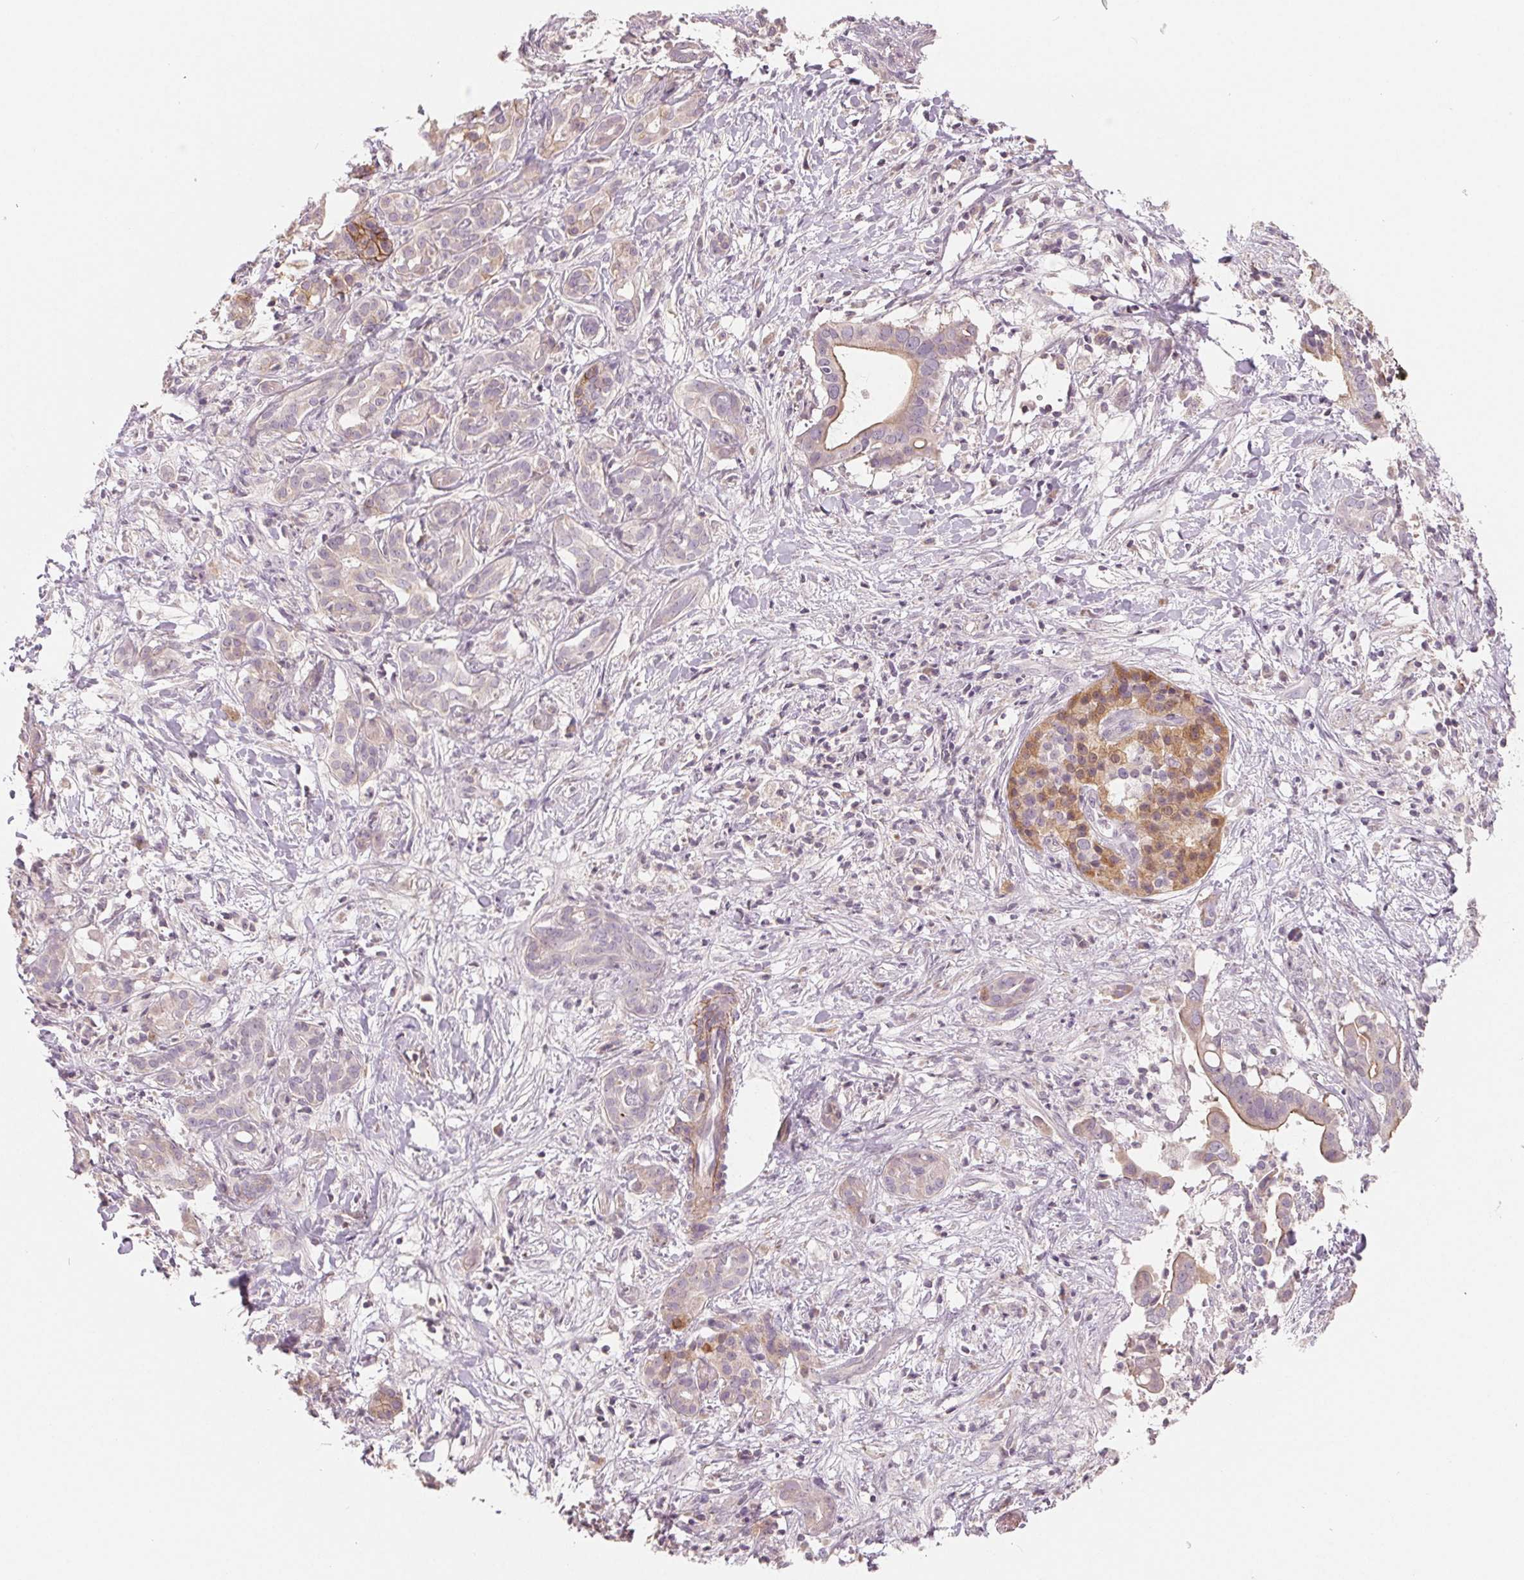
{"staining": {"intensity": "weak", "quantity": "<25%", "location": "cytoplasmic/membranous"}, "tissue": "pancreatic cancer", "cell_type": "Tumor cells", "image_type": "cancer", "snomed": [{"axis": "morphology", "description": "Adenocarcinoma, NOS"}, {"axis": "topography", "description": "Pancreas"}], "caption": "Immunohistochemistry image of neoplastic tissue: pancreatic cancer (adenocarcinoma) stained with DAB exhibits no significant protein positivity in tumor cells.", "gene": "AQP8", "patient": {"sex": "male", "age": 61}}